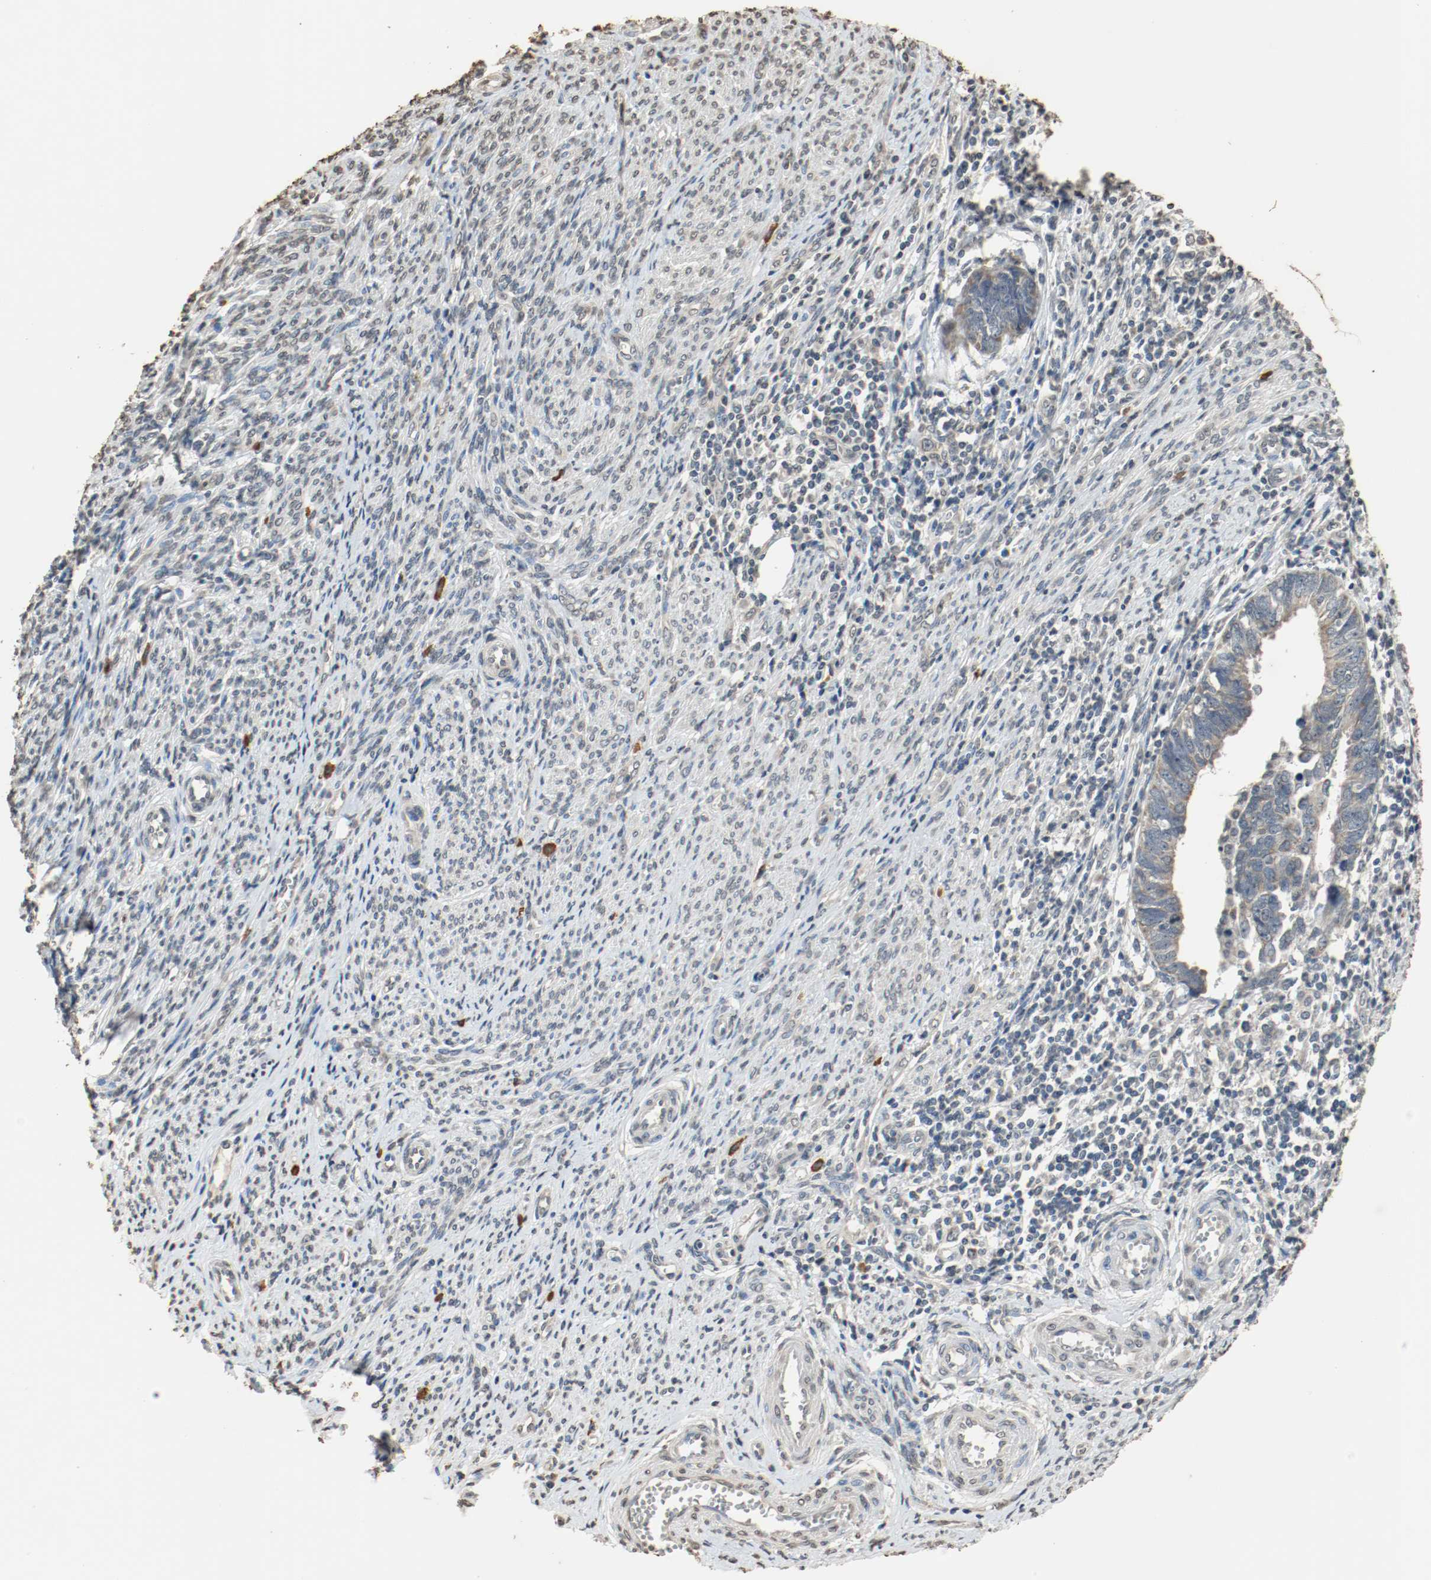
{"staining": {"intensity": "weak", "quantity": "25%-75%", "location": "cytoplasmic/membranous"}, "tissue": "endometrial cancer", "cell_type": "Tumor cells", "image_type": "cancer", "snomed": [{"axis": "morphology", "description": "Adenocarcinoma, NOS"}, {"axis": "topography", "description": "Endometrium"}], "caption": "Immunohistochemical staining of adenocarcinoma (endometrial) demonstrates low levels of weak cytoplasmic/membranous protein positivity in approximately 25%-75% of tumor cells.", "gene": "RTN4", "patient": {"sex": "female", "age": 75}}